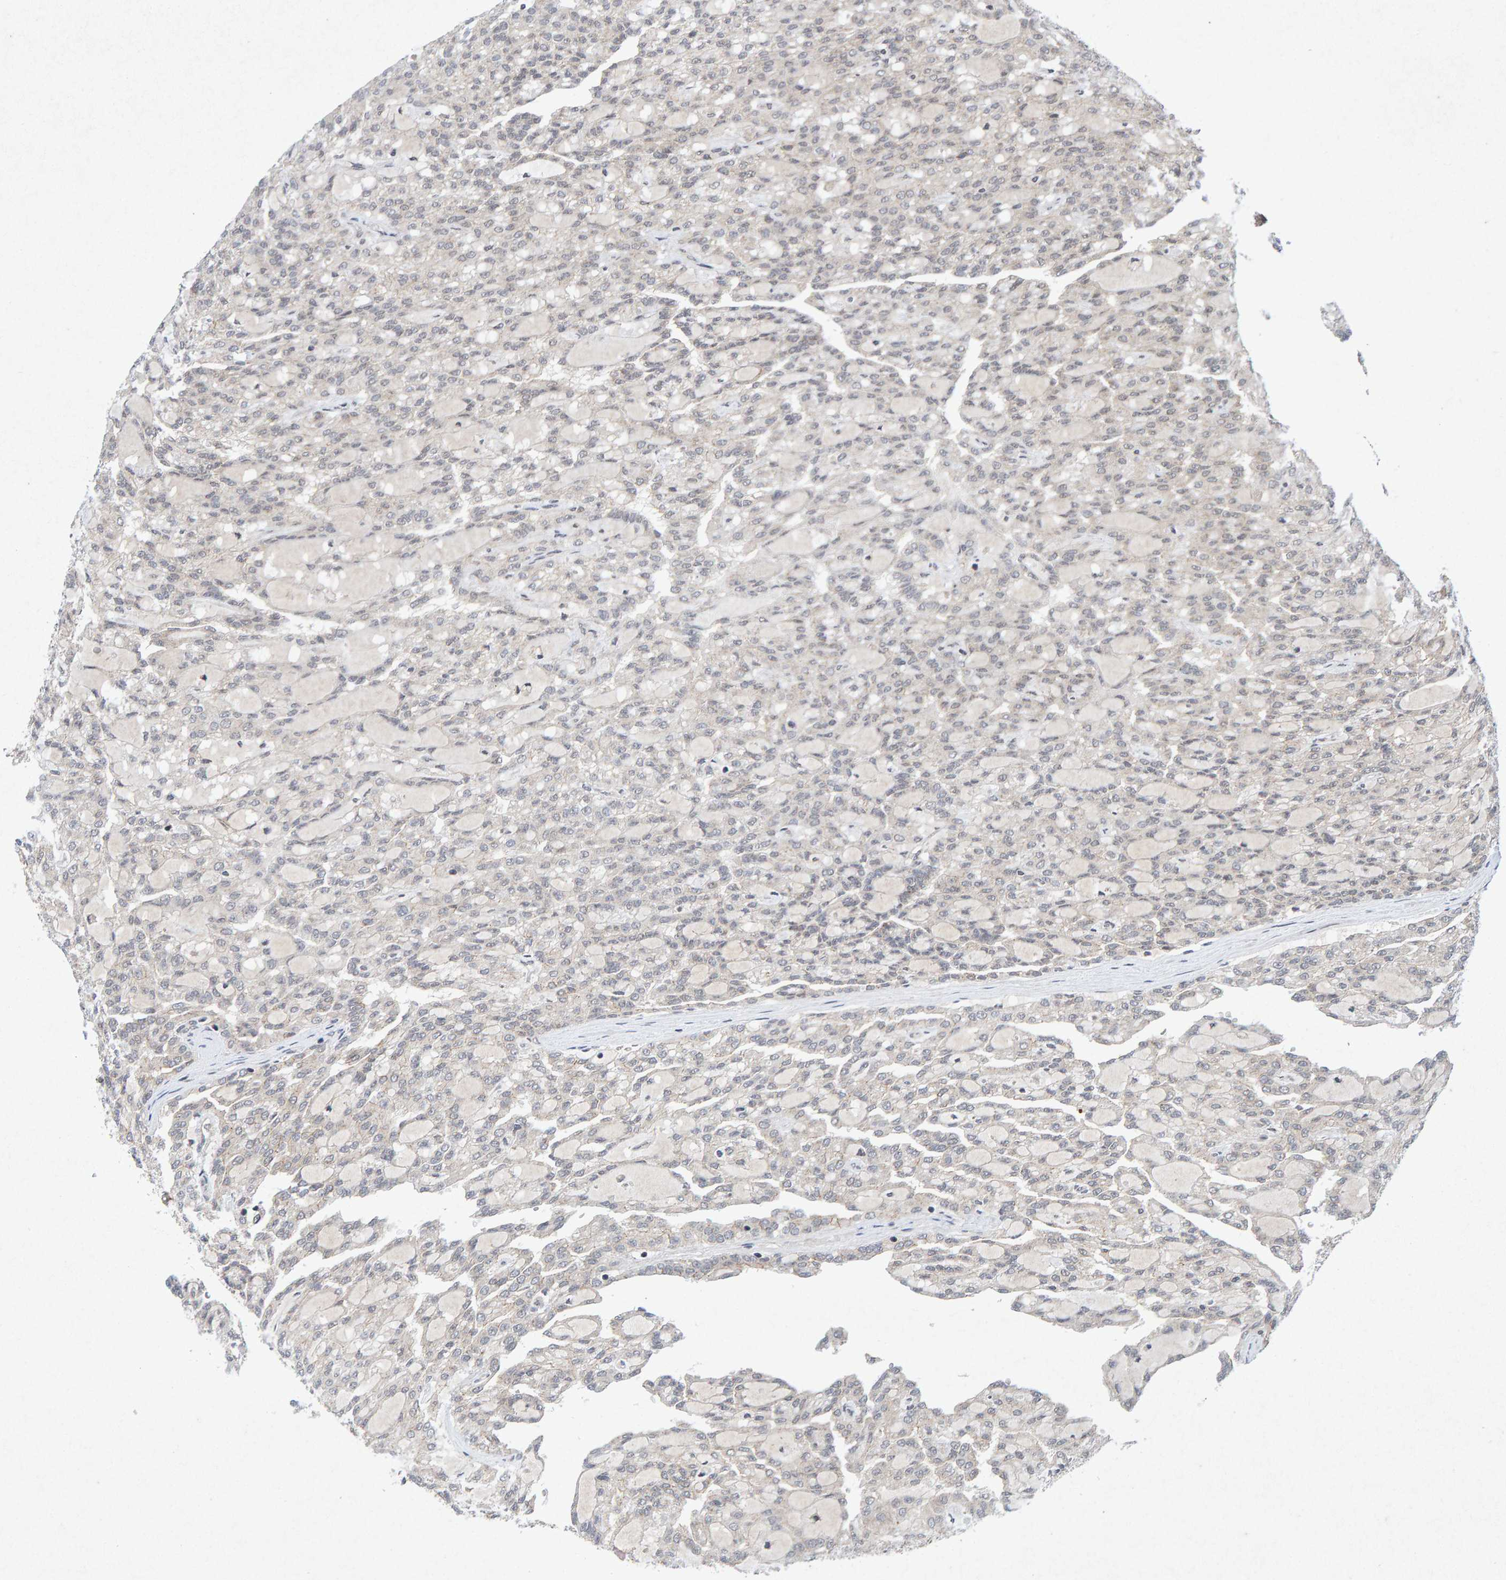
{"staining": {"intensity": "negative", "quantity": "none", "location": "none"}, "tissue": "renal cancer", "cell_type": "Tumor cells", "image_type": "cancer", "snomed": [{"axis": "morphology", "description": "Adenocarcinoma, NOS"}, {"axis": "topography", "description": "Kidney"}], "caption": "This photomicrograph is of renal adenocarcinoma stained with immunohistochemistry to label a protein in brown with the nuclei are counter-stained blue. There is no expression in tumor cells.", "gene": "CDH2", "patient": {"sex": "male", "age": 63}}